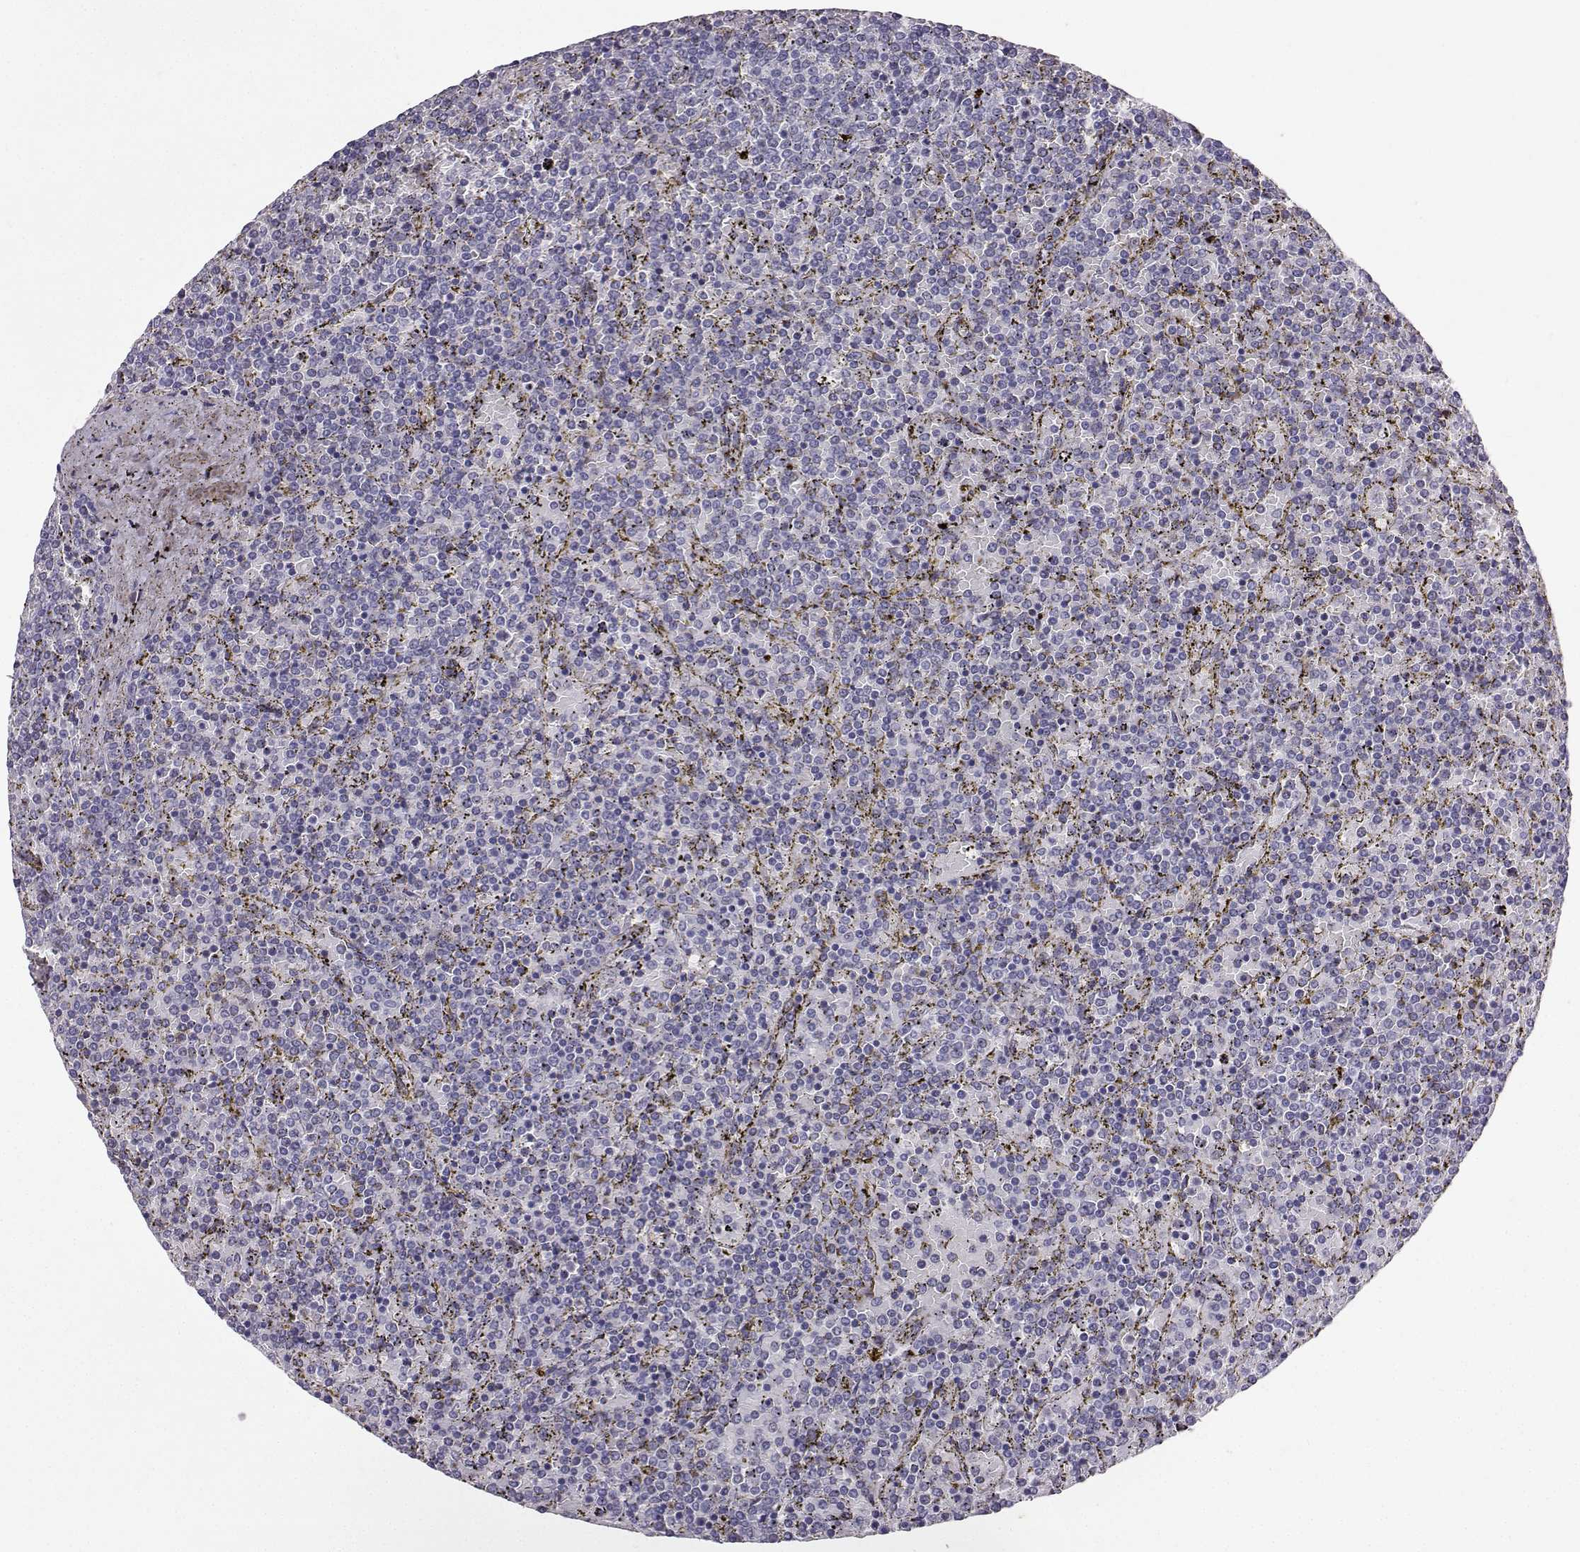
{"staining": {"intensity": "negative", "quantity": "none", "location": "none"}, "tissue": "lymphoma", "cell_type": "Tumor cells", "image_type": "cancer", "snomed": [{"axis": "morphology", "description": "Malignant lymphoma, non-Hodgkin's type, Low grade"}, {"axis": "topography", "description": "Spleen"}], "caption": "Tumor cells are negative for brown protein staining in low-grade malignant lymphoma, non-Hodgkin's type.", "gene": "CARTPT", "patient": {"sex": "female", "age": 77}}